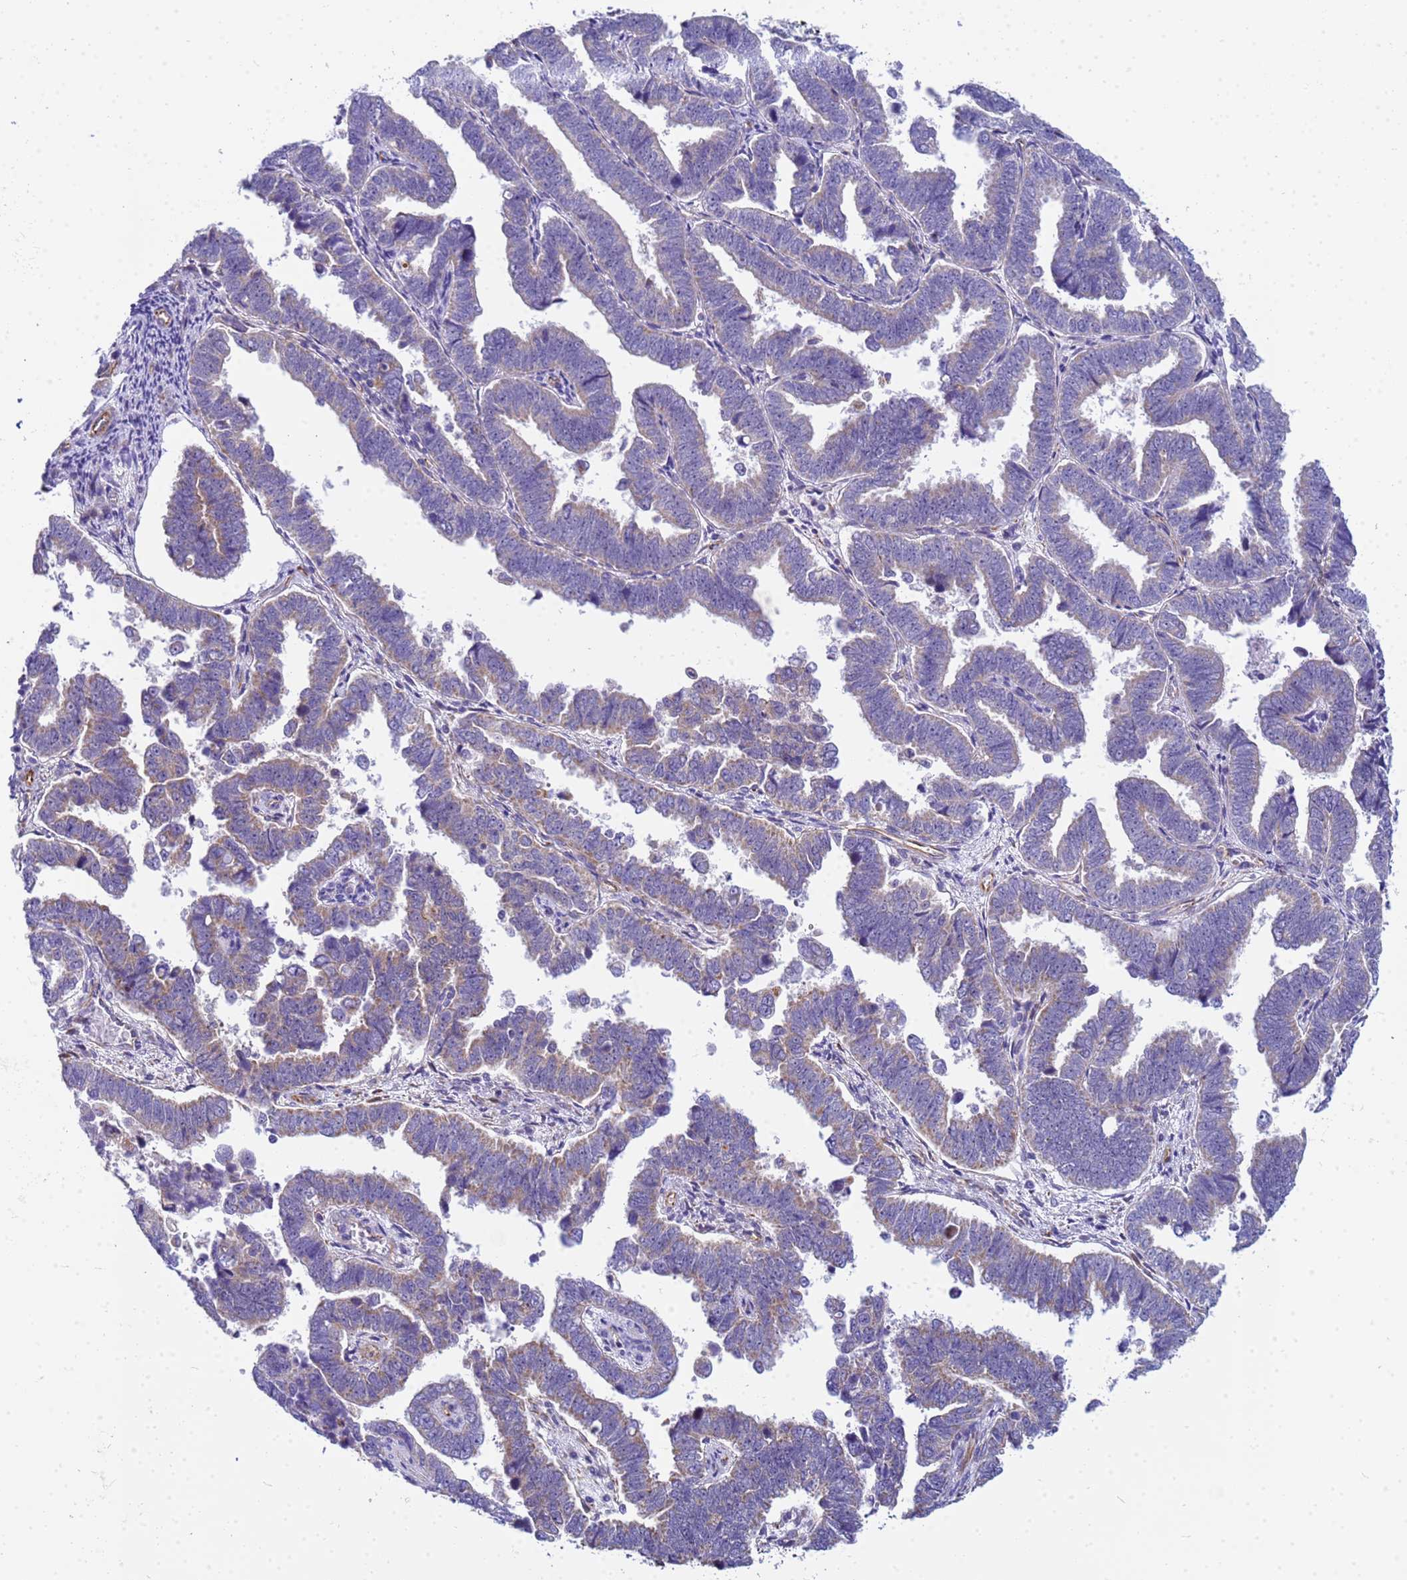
{"staining": {"intensity": "weak", "quantity": "25%-75%", "location": "cytoplasmic/membranous"}, "tissue": "endometrial cancer", "cell_type": "Tumor cells", "image_type": "cancer", "snomed": [{"axis": "morphology", "description": "Adenocarcinoma, NOS"}, {"axis": "topography", "description": "Endometrium"}], "caption": "Weak cytoplasmic/membranous protein staining is seen in about 25%-75% of tumor cells in endometrial adenocarcinoma.", "gene": "UBXN2B", "patient": {"sex": "female", "age": 75}}